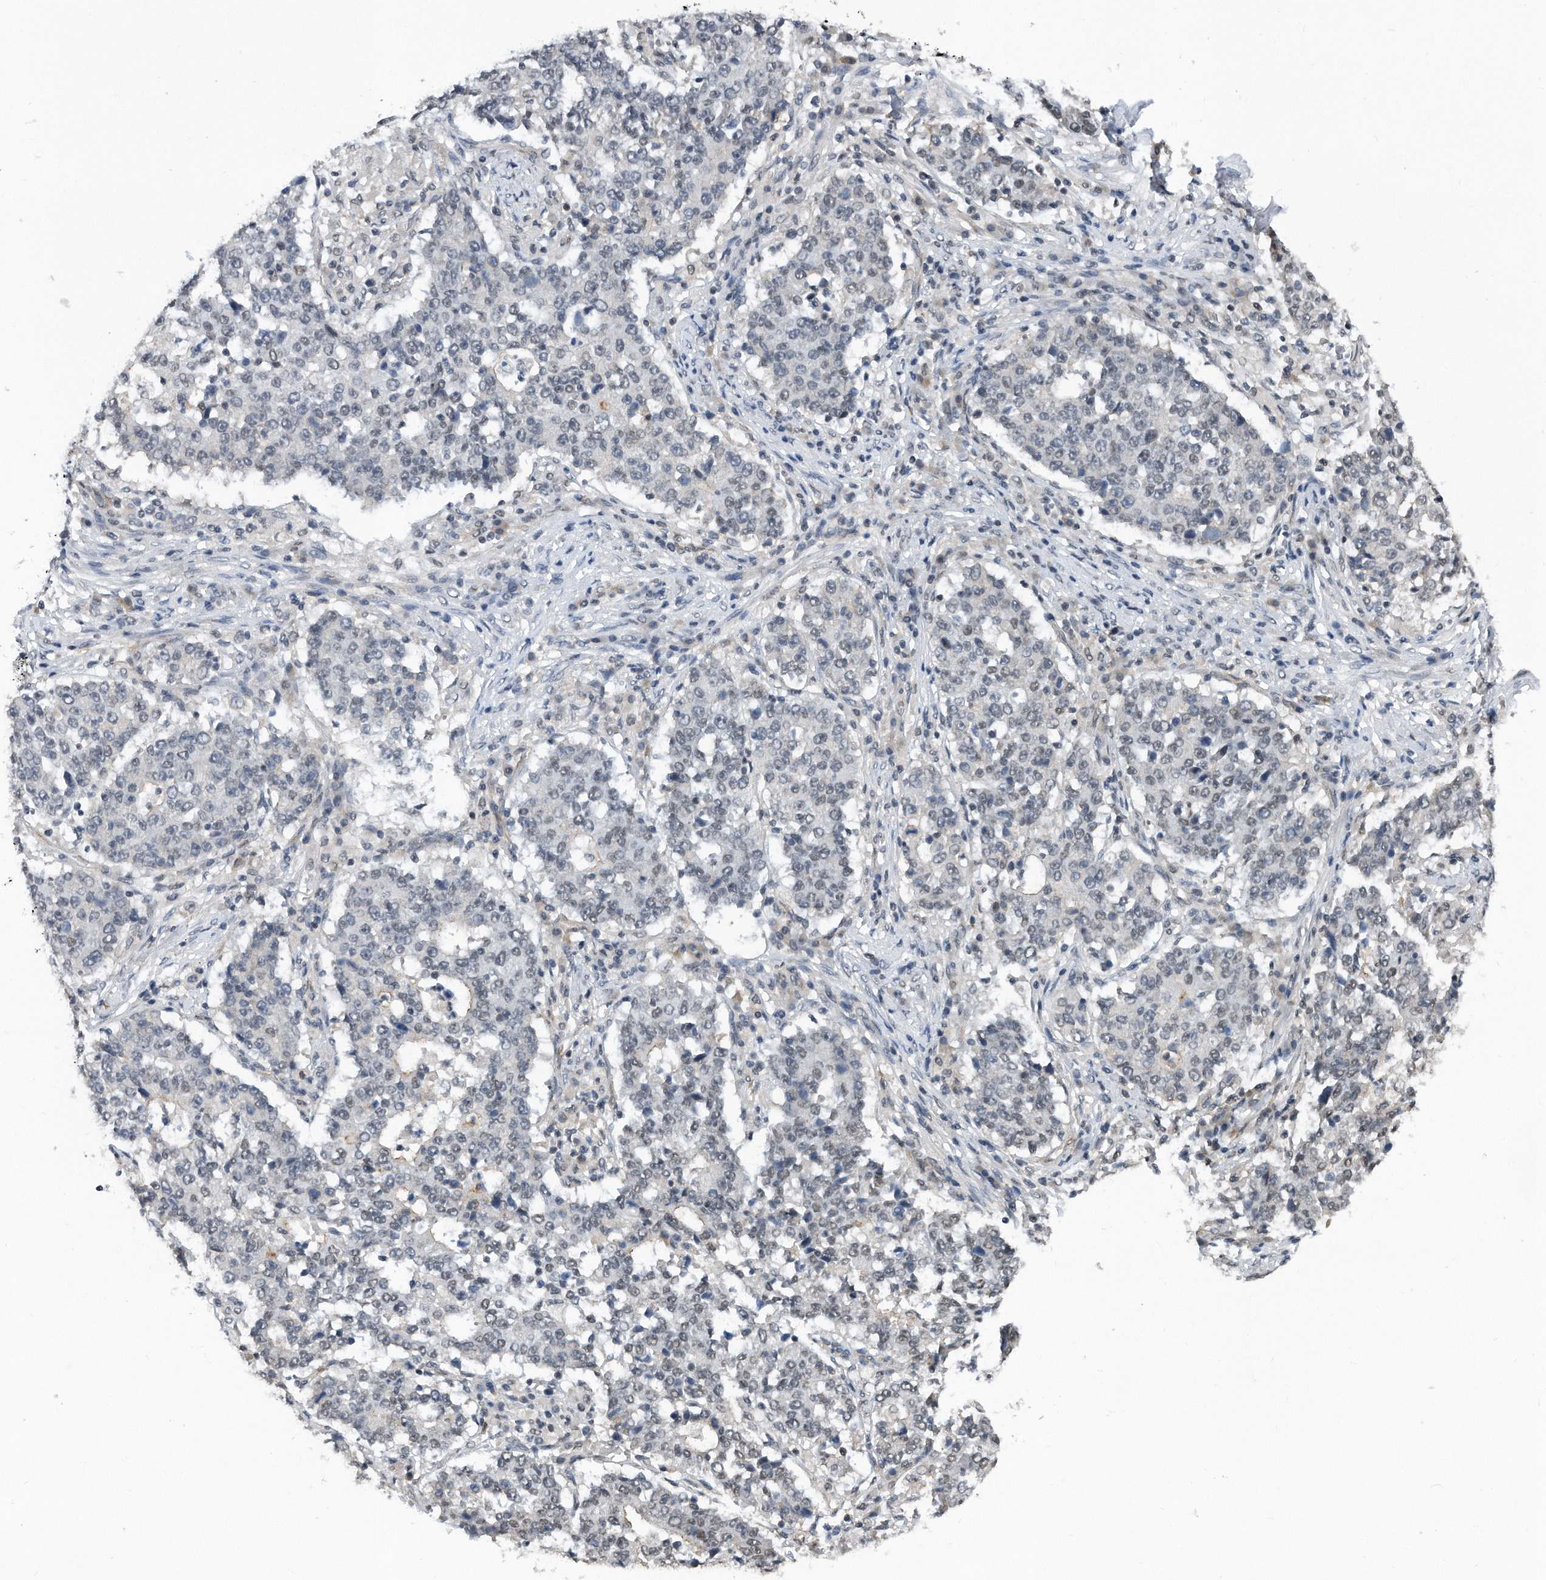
{"staining": {"intensity": "negative", "quantity": "none", "location": "none"}, "tissue": "stomach cancer", "cell_type": "Tumor cells", "image_type": "cancer", "snomed": [{"axis": "morphology", "description": "Adenocarcinoma, NOS"}, {"axis": "topography", "description": "Stomach"}], "caption": "Immunohistochemical staining of stomach cancer reveals no significant positivity in tumor cells. The staining was performed using DAB (3,3'-diaminobenzidine) to visualize the protein expression in brown, while the nuclei were stained in blue with hematoxylin (Magnification: 20x).", "gene": "TP53INP1", "patient": {"sex": "male", "age": 59}}